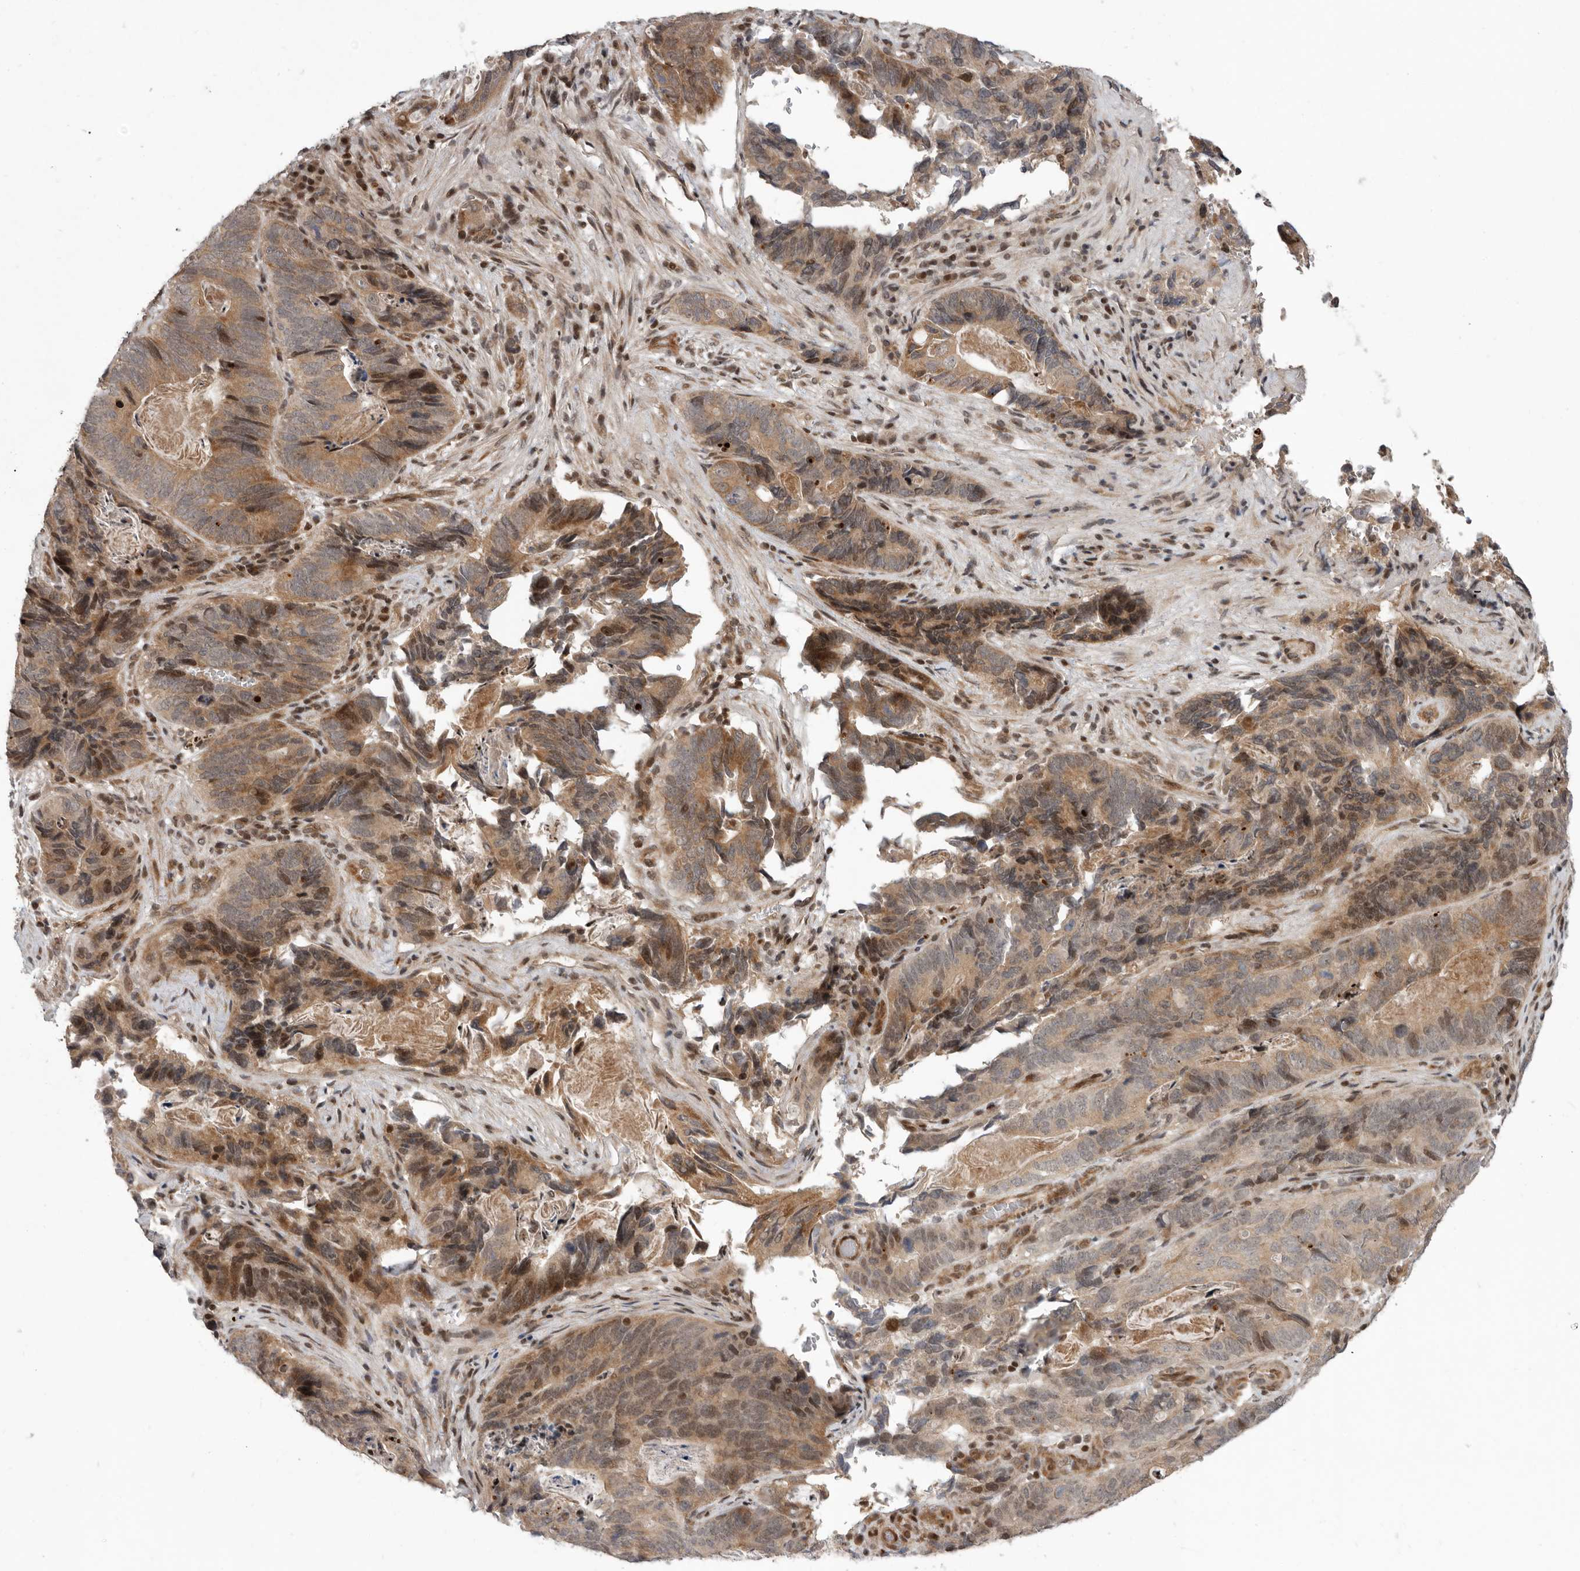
{"staining": {"intensity": "moderate", "quantity": ">75%", "location": "cytoplasmic/membranous,nuclear"}, "tissue": "stomach cancer", "cell_type": "Tumor cells", "image_type": "cancer", "snomed": [{"axis": "morphology", "description": "Normal tissue, NOS"}, {"axis": "morphology", "description": "Adenocarcinoma, NOS"}, {"axis": "topography", "description": "Stomach"}], "caption": "This is a photomicrograph of immunohistochemistry (IHC) staining of stomach cancer (adenocarcinoma), which shows moderate positivity in the cytoplasmic/membranous and nuclear of tumor cells.", "gene": "RABIF", "patient": {"sex": "female", "age": 89}}